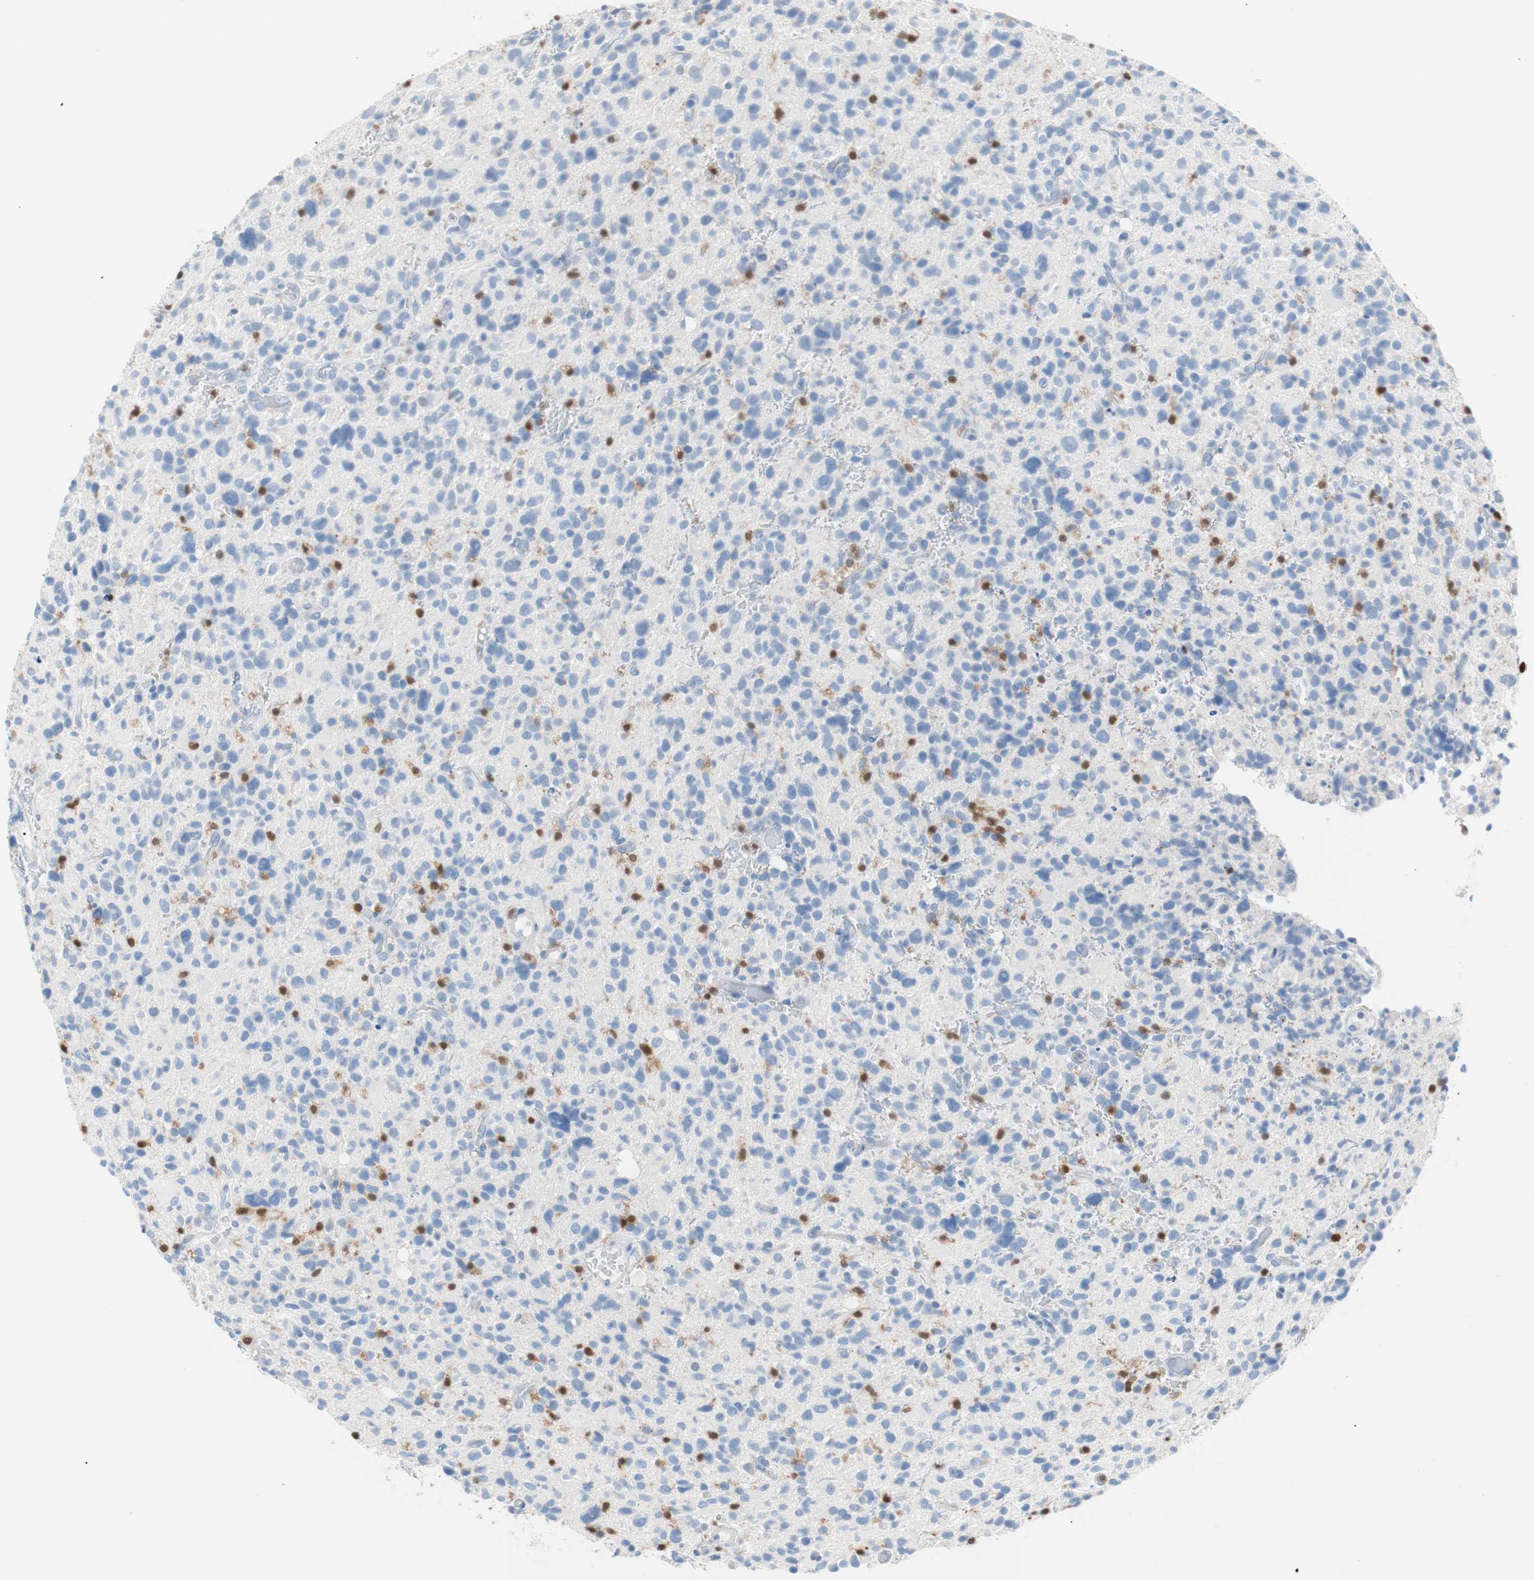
{"staining": {"intensity": "strong", "quantity": "<25%", "location": "nuclear"}, "tissue": "glioma", "cell_type": "Tumor cells", "image_type": "cancer", "snomed": [{"axis": "morphology", "description": "Glioma, malignant, High grade"}, {"axis": "topography", "description": "Brain"}], "caption": "IHC of malignant high-grade glioma displays medium levels of strong nuclear staining in about <25% of tumor cells. (Brightfield microscopy of DAB IHC at high magnification).", "gene": "IL18", "patient": {"sex": "male", "age": 48}}